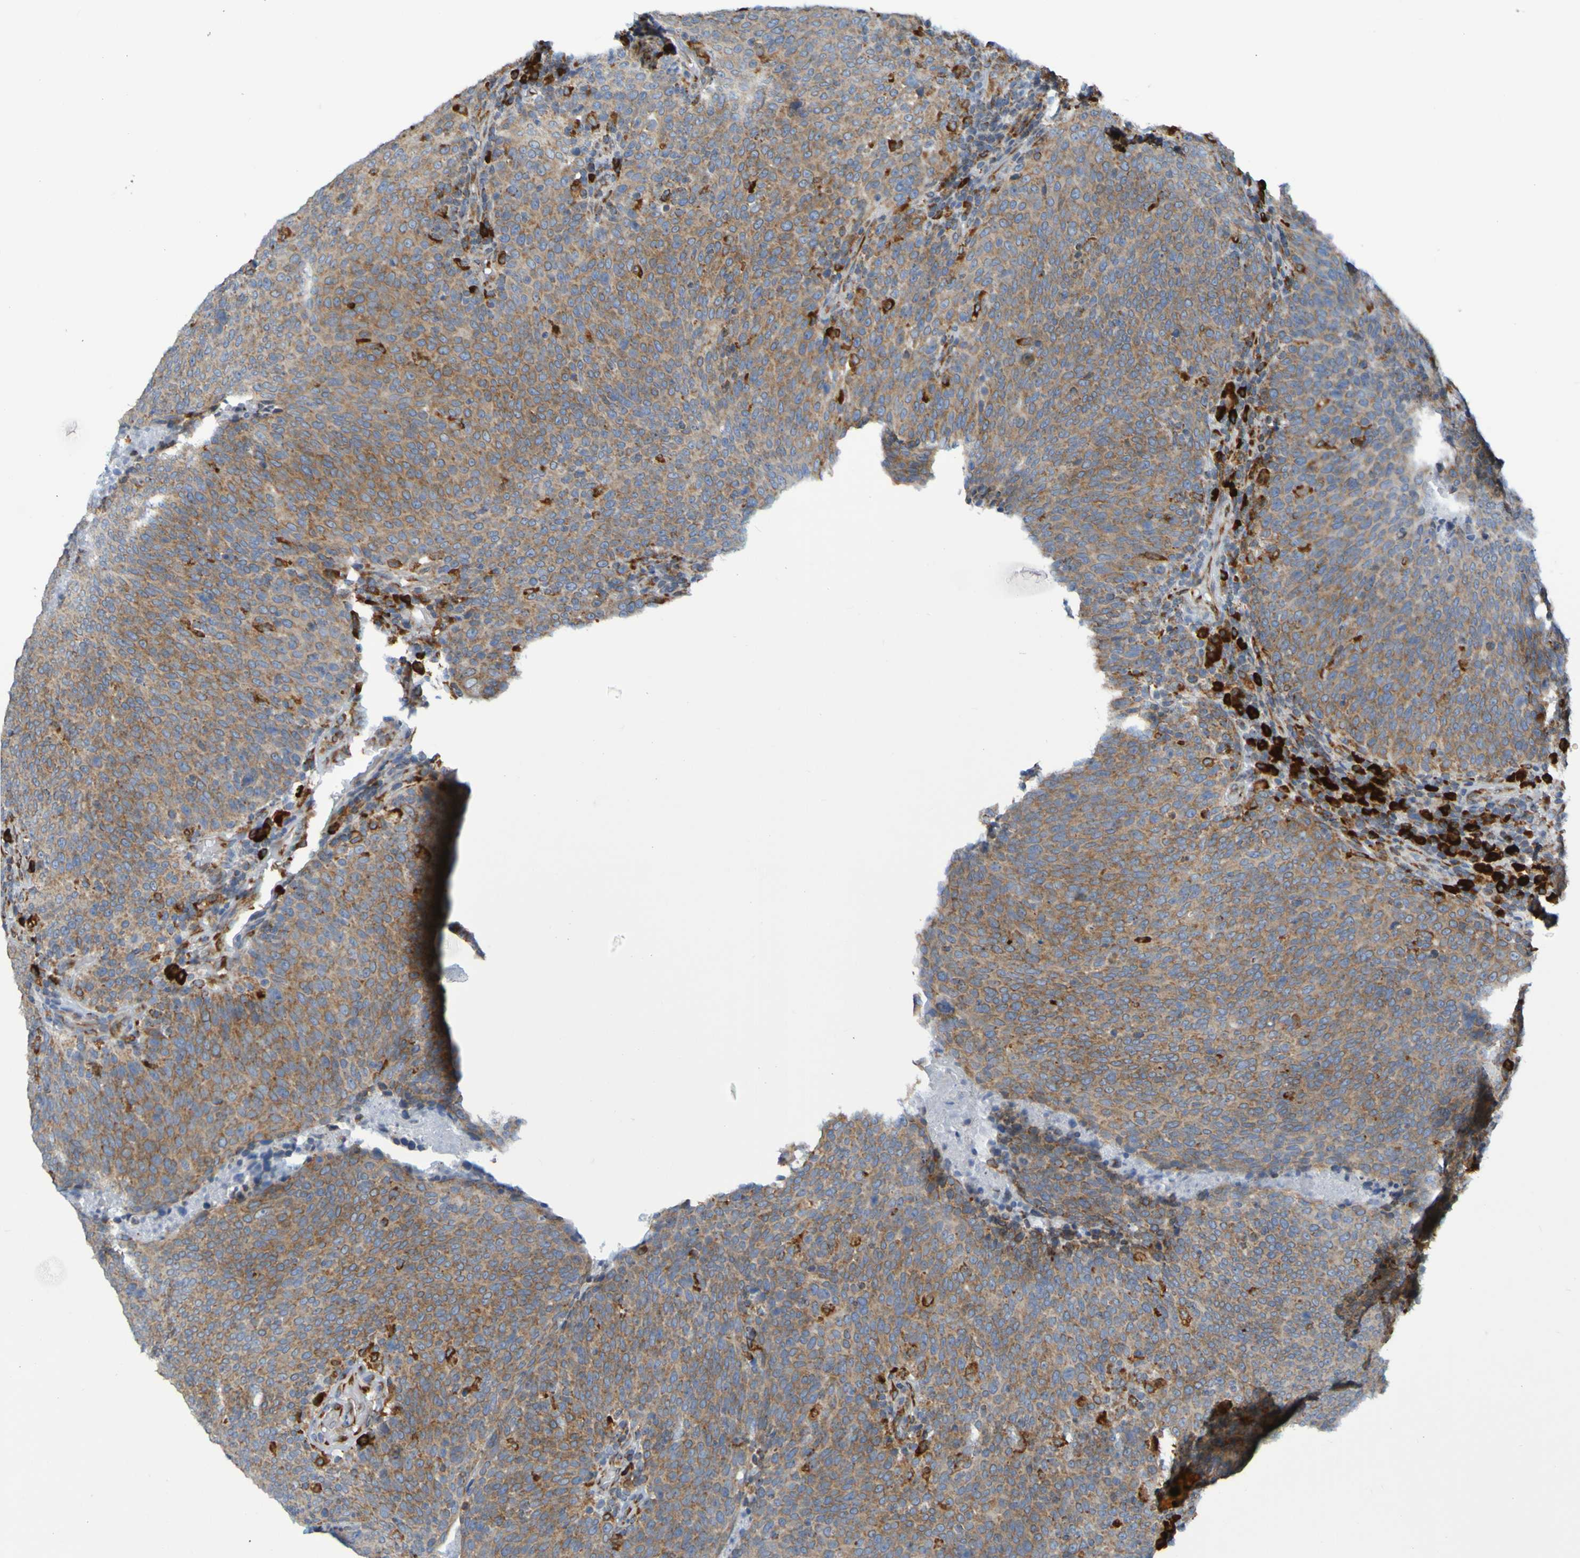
{"staining": {"intensity": "moderate", "quantity": ">75%", "location": "cytoplasmic/membranous"}, "tissue": "head and neck cancer", "cell_type": "Tumor cells", "image_type": "cancer", "snomed": [{"axis": "morphology", "description": "Squamous cell carcinoma, NOS"}, {"axis": "morphology", "description": "Squamous cell carcinoma, metastatic, NOS"}, {"axis": "topography", "description": "Lymph node"}, {"axis": "topography", "description": "Head-Neck"}], "caption": "Metastatic squamous cell carcinoma (head and neck) stained for a protein exhibits moderate cytoplasmic/membranous positivity in tumor cells.", "gene": "SSR1", "patient": {"sex": "male", "age": 62}}